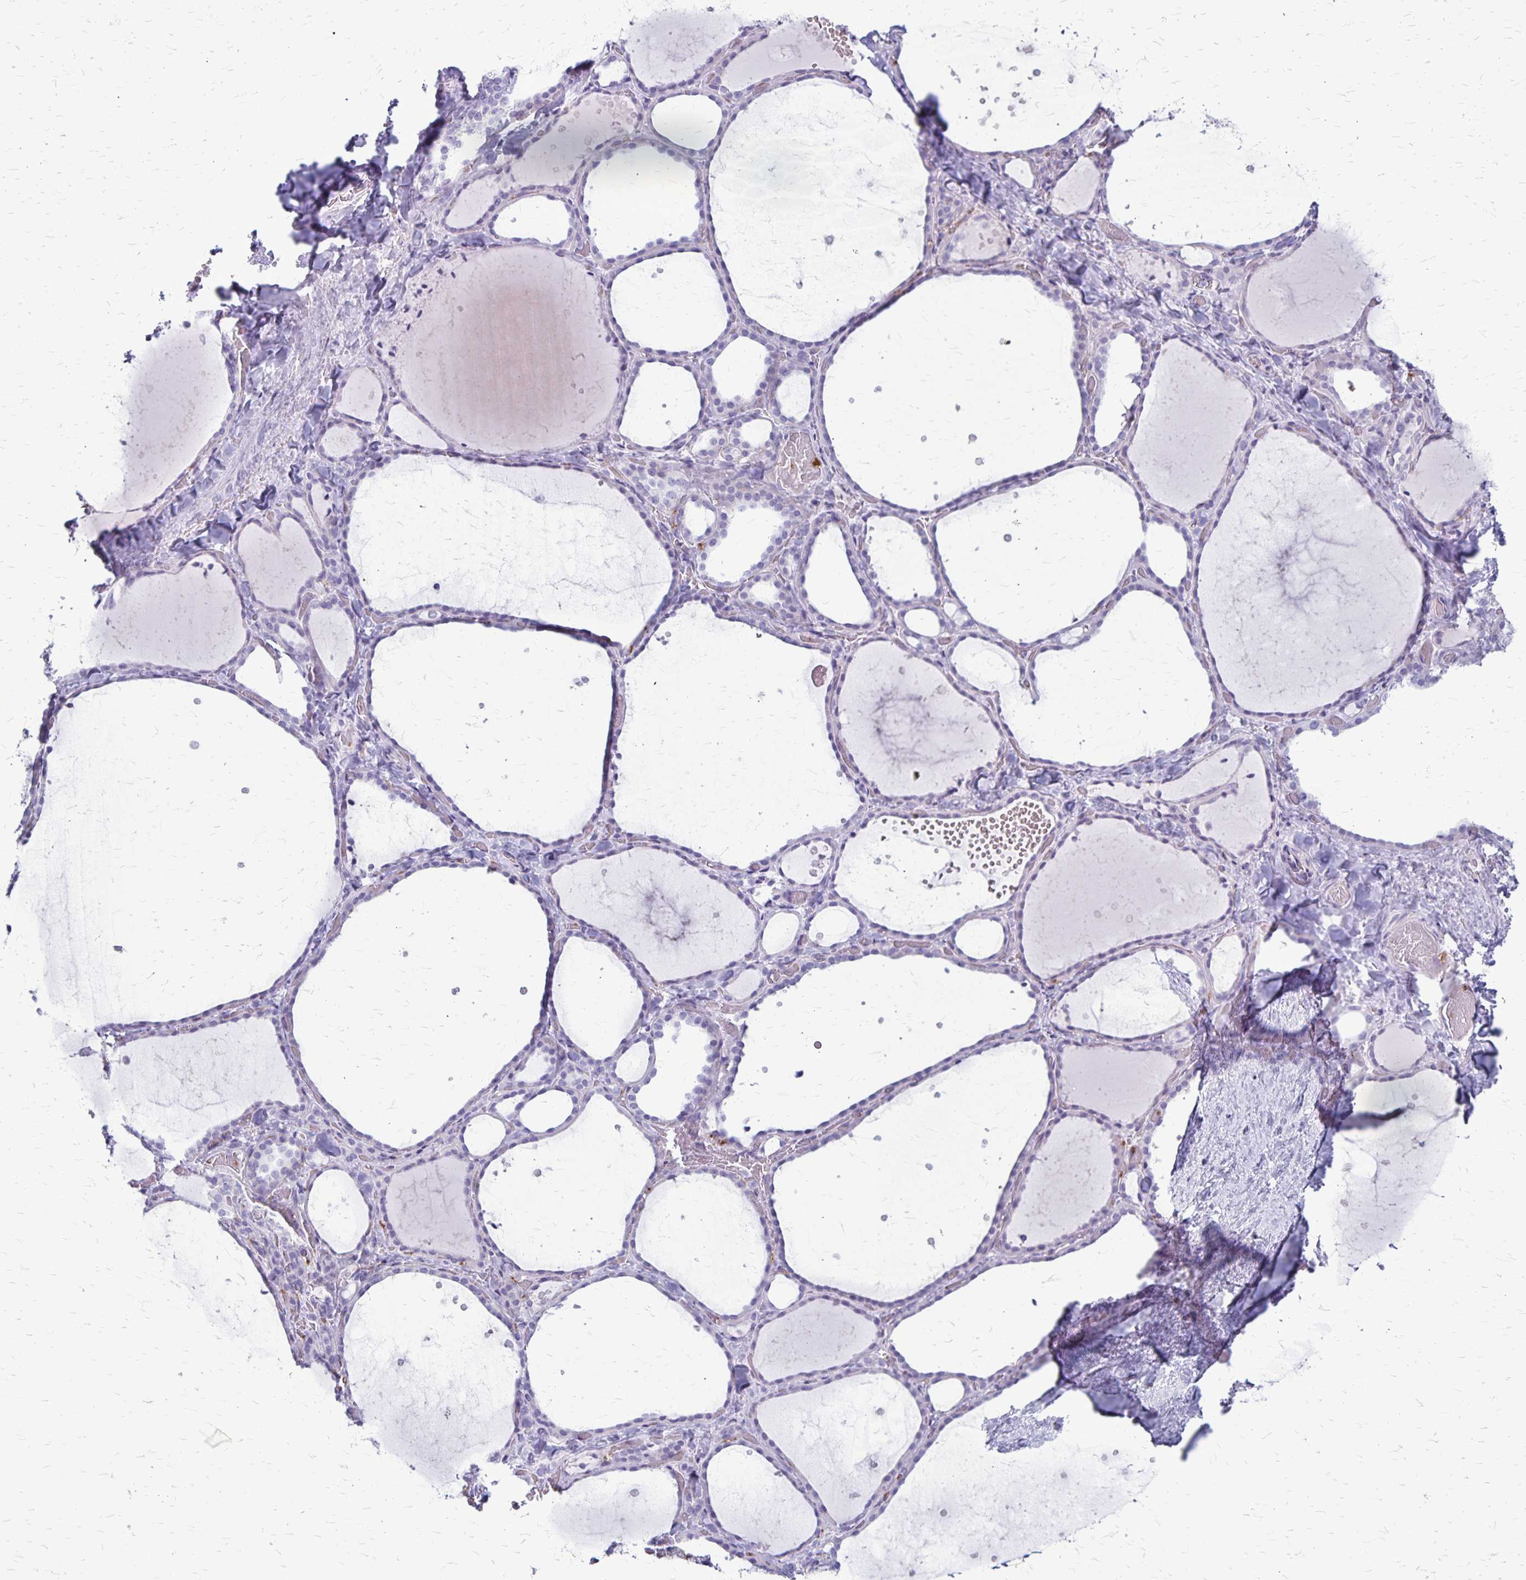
{"staining": {"intensity": "negative", "quantity": "none", "location": "none"}, "tissue": "thyroid gland", "cell_type": "Glandular cells", "image_type": "normal", "snomed": [{"axis": "morphology", "description": "Normal tissue, NOS"}, {"axis": "topography", "description": "Thyroid gland"}], "caption": "Benign thyroid gland was stained to show a protein in brown. There is no significant positivity in glandular cells. The staining is performed using DAB brown chromogen with nuclei counter-stained in using hematoxylin.", "gene": "GP9", "patient": {"sex": "female", "age": 36}}